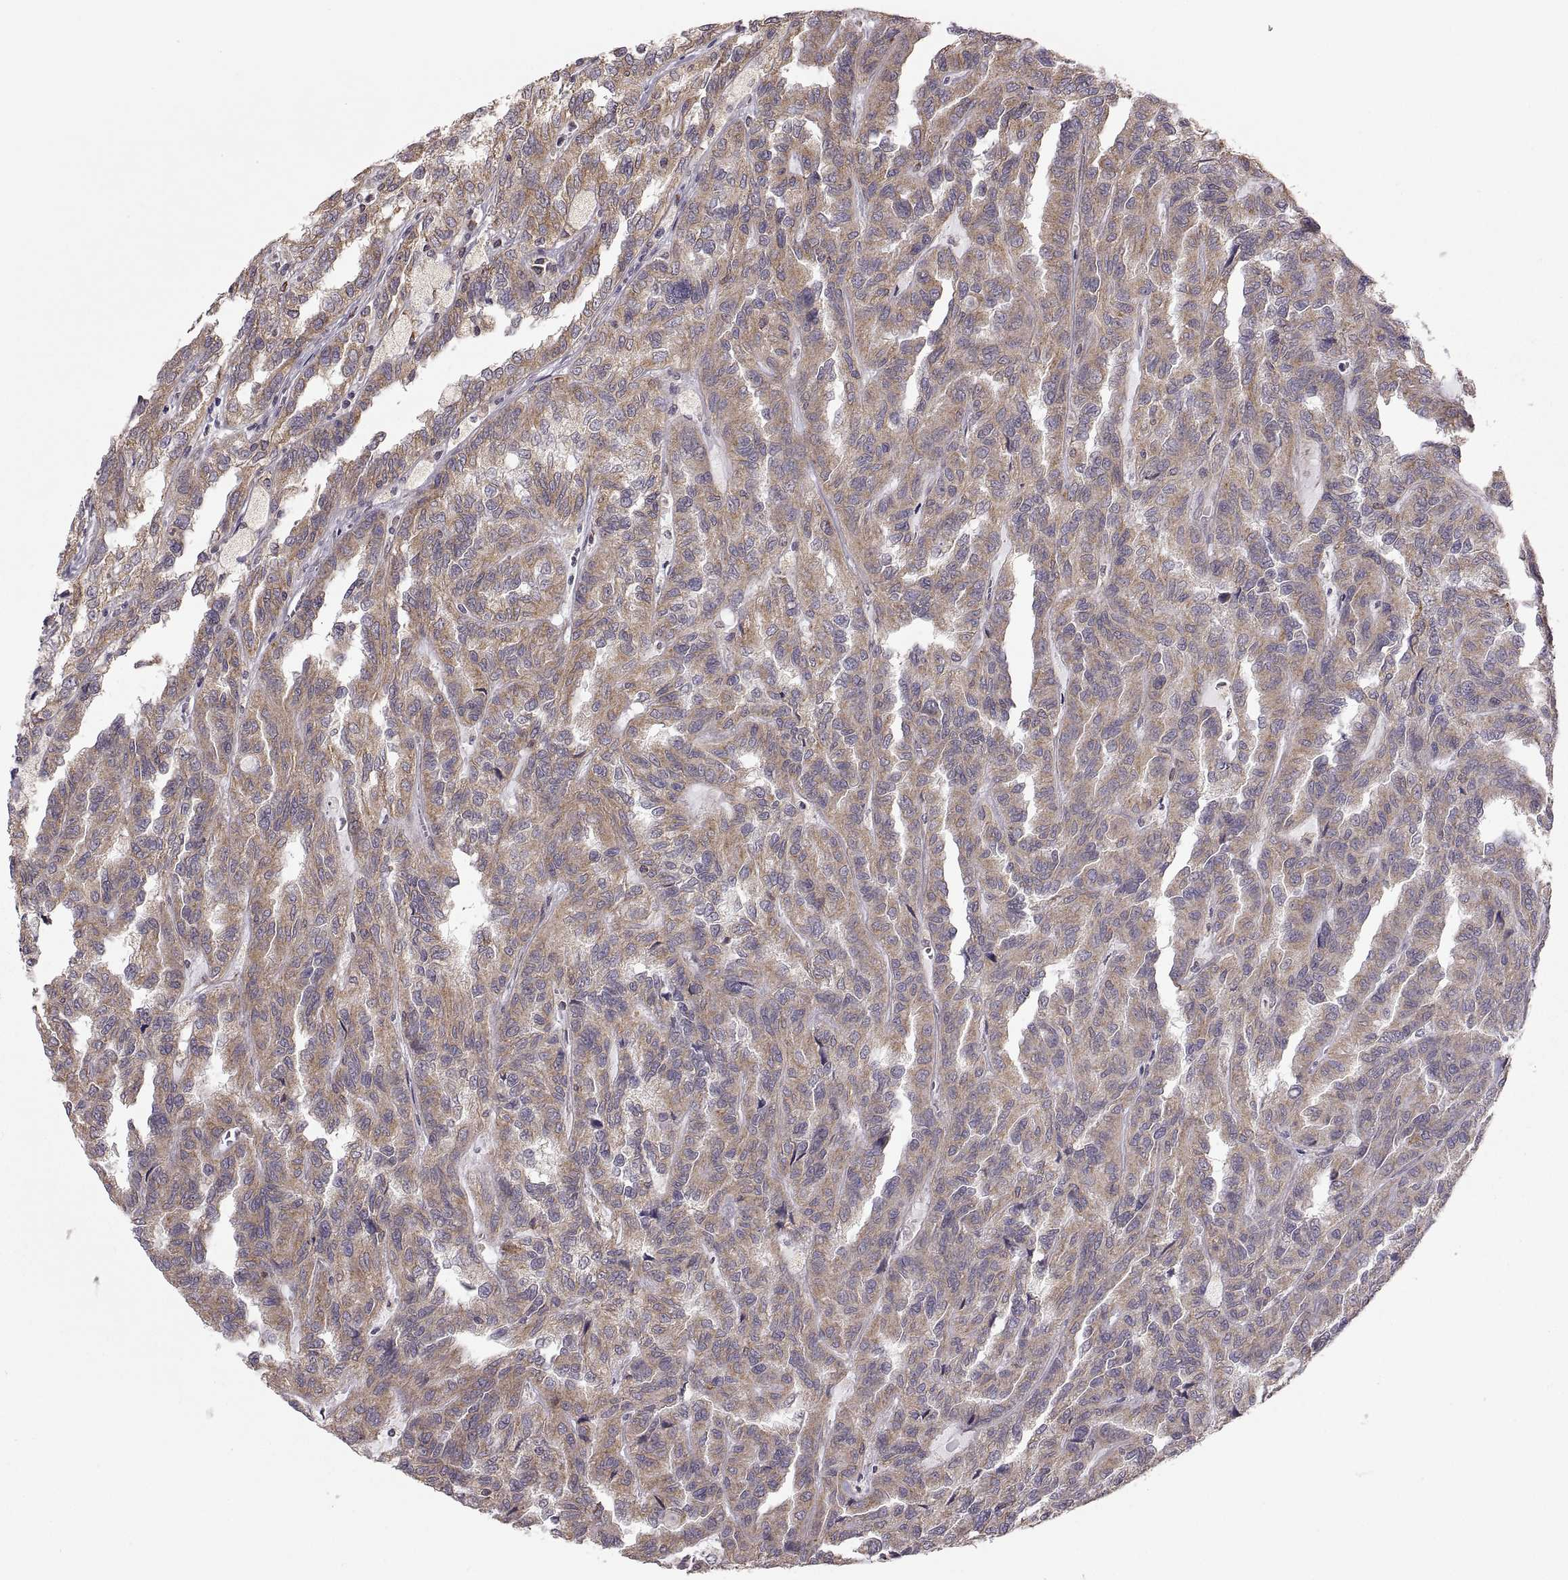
{"staining": {"intensity": "moderate", "quantity": "<25%", "location": "cytoplasmic/membranous"}, "tissue": "renal cancer", "cell_type": "Tumor cells", "image_type": "cancer", "snomed": [{"axis": "morphology", "description": "Adenocarcinoma, NOS"}, {"axis": "topography", "description": "Kidney"}], "caption": "Immunohistochemistry histopathology image of human renal cancer stained for a protein (brown), which reveals low levels of moderate cytoplasmic/membranous staining in about <25% of tumor cells.", "gene": "PDIA3", "patient": {"sex": "male", "age": 79}}